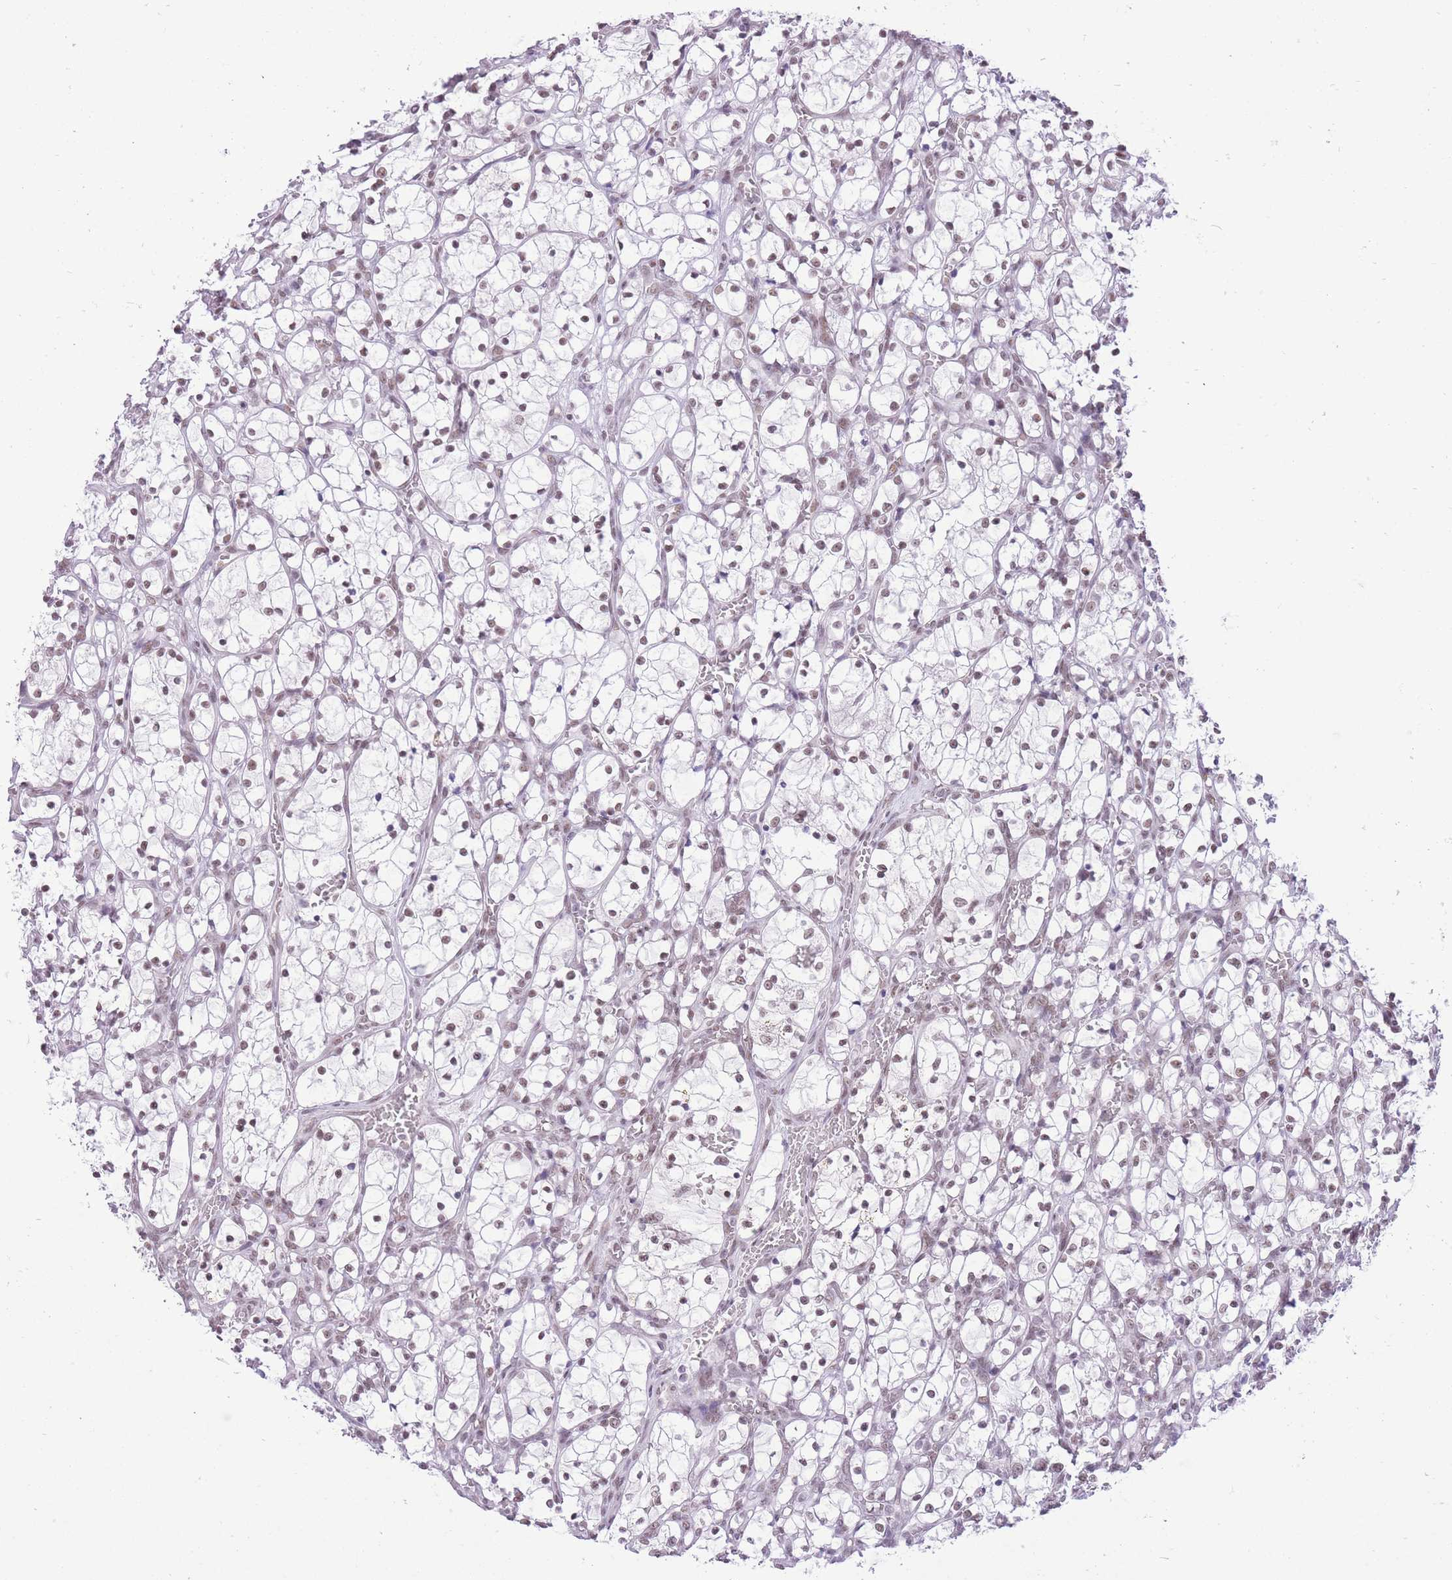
{"staining": {"intensity": "moderate", "quantity": ">75%", "location": "nuclear"}, "tissue": "renal cancer", "cell_type": "Tumor cells", "image_type": "cancer", "snomed": [{"axis": "morphology", "description": "Adenocarcinoma, NOS"}, {"axis": "topography", "description": "Kidney"}], "caption": "Protein staining exhibits moderate nuclear positivity in approximately >75% of tumor cells in renal adenocarcinoma. (Brightfield microscopy of DAB IHC at high magnification).", "gene": "ZBED5", "patient": {"sex": "female", "age": 69}}